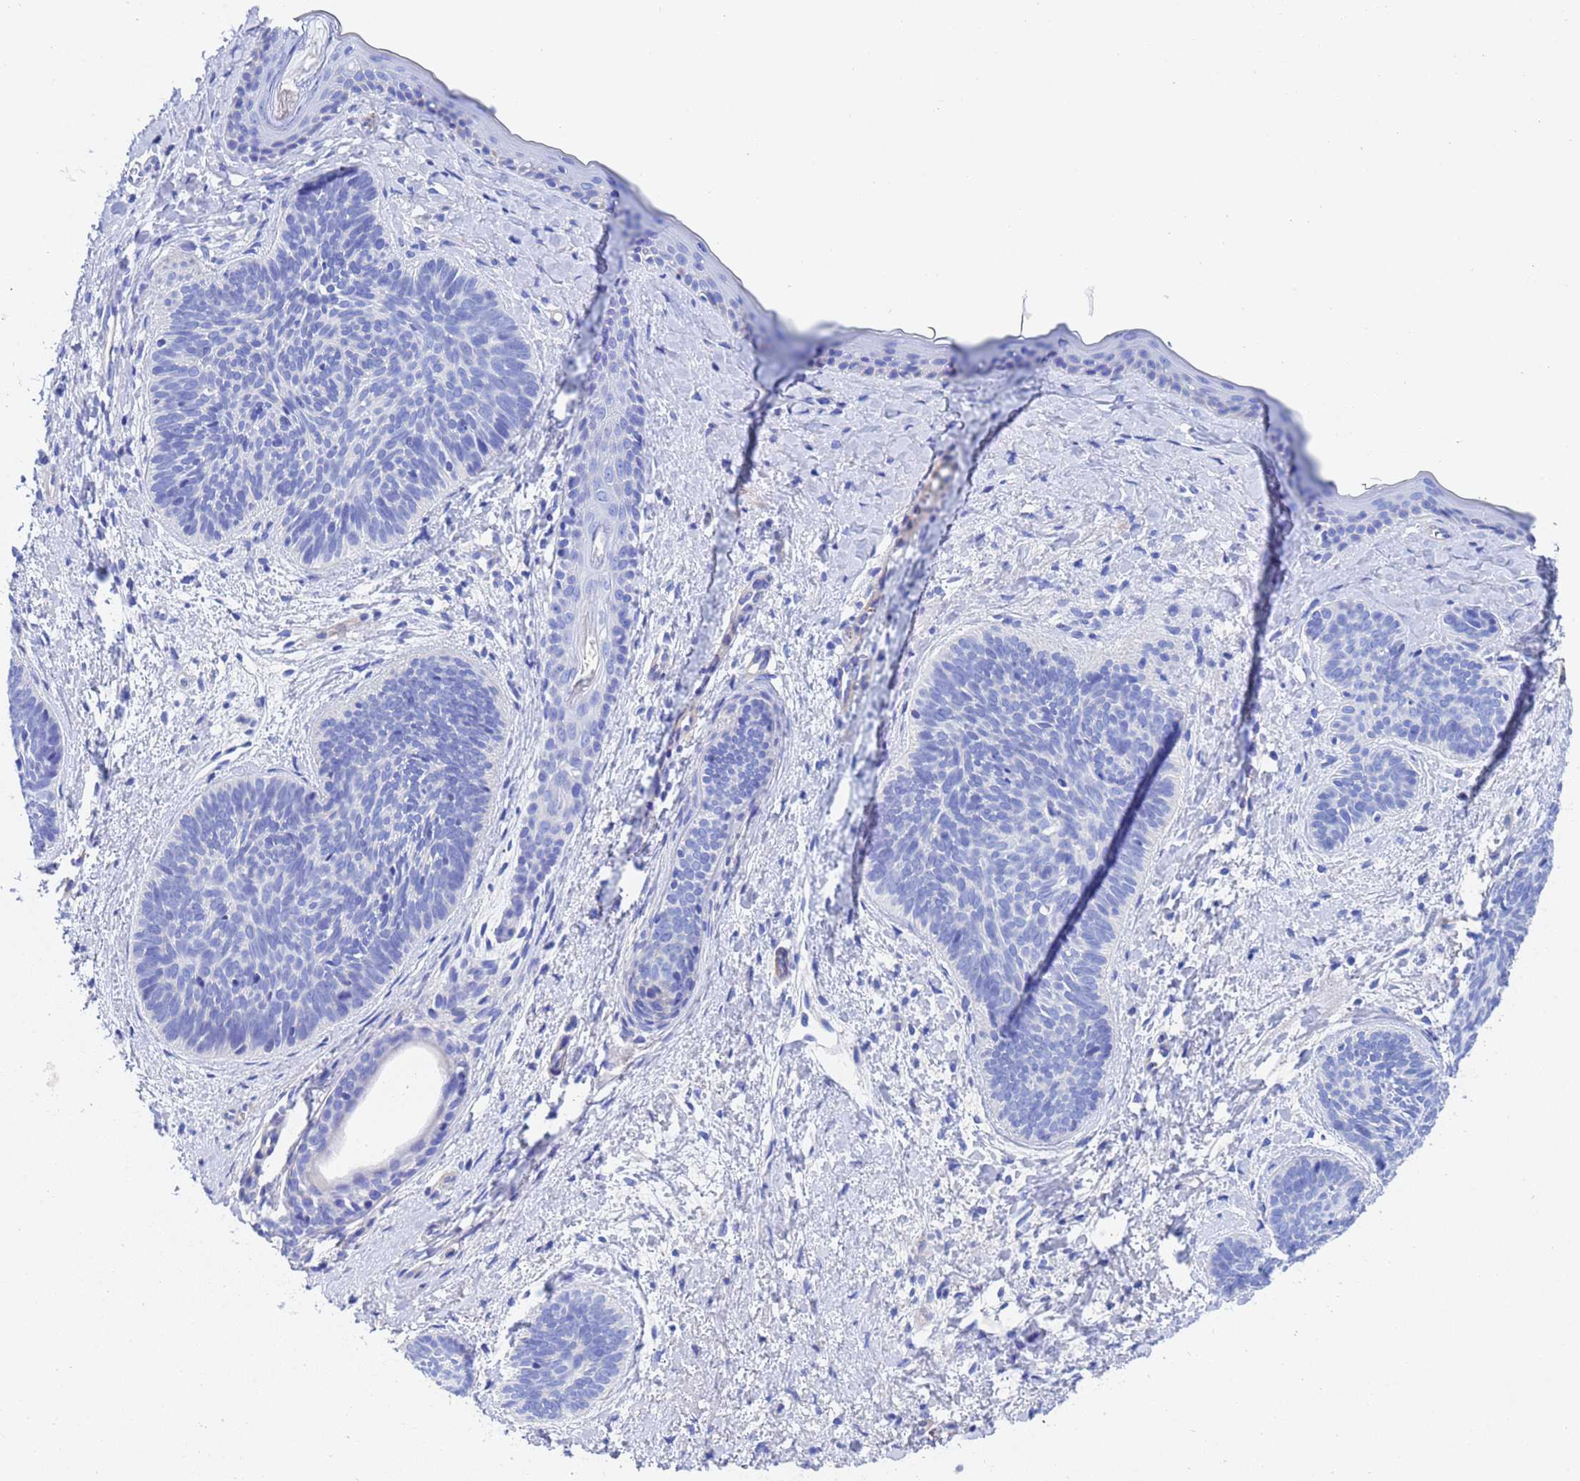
{"staining": {"intensity": "negative", "quantity": "none", "location": "none"}, "tissue": "skin cancer", "cell_type": "Tumor cells", "image_type": "cancer", "snomed": [{"axis": "morphology", "description": "Basal cell carcinoma"}, {"axis": "topography", "description": "Skin"}], "caption": "Tumor cells are negative for brown protein staining in basal cell carcinoma (skin).", "gene": "CST4", "patient": {"sex": "female", "age": 81}}